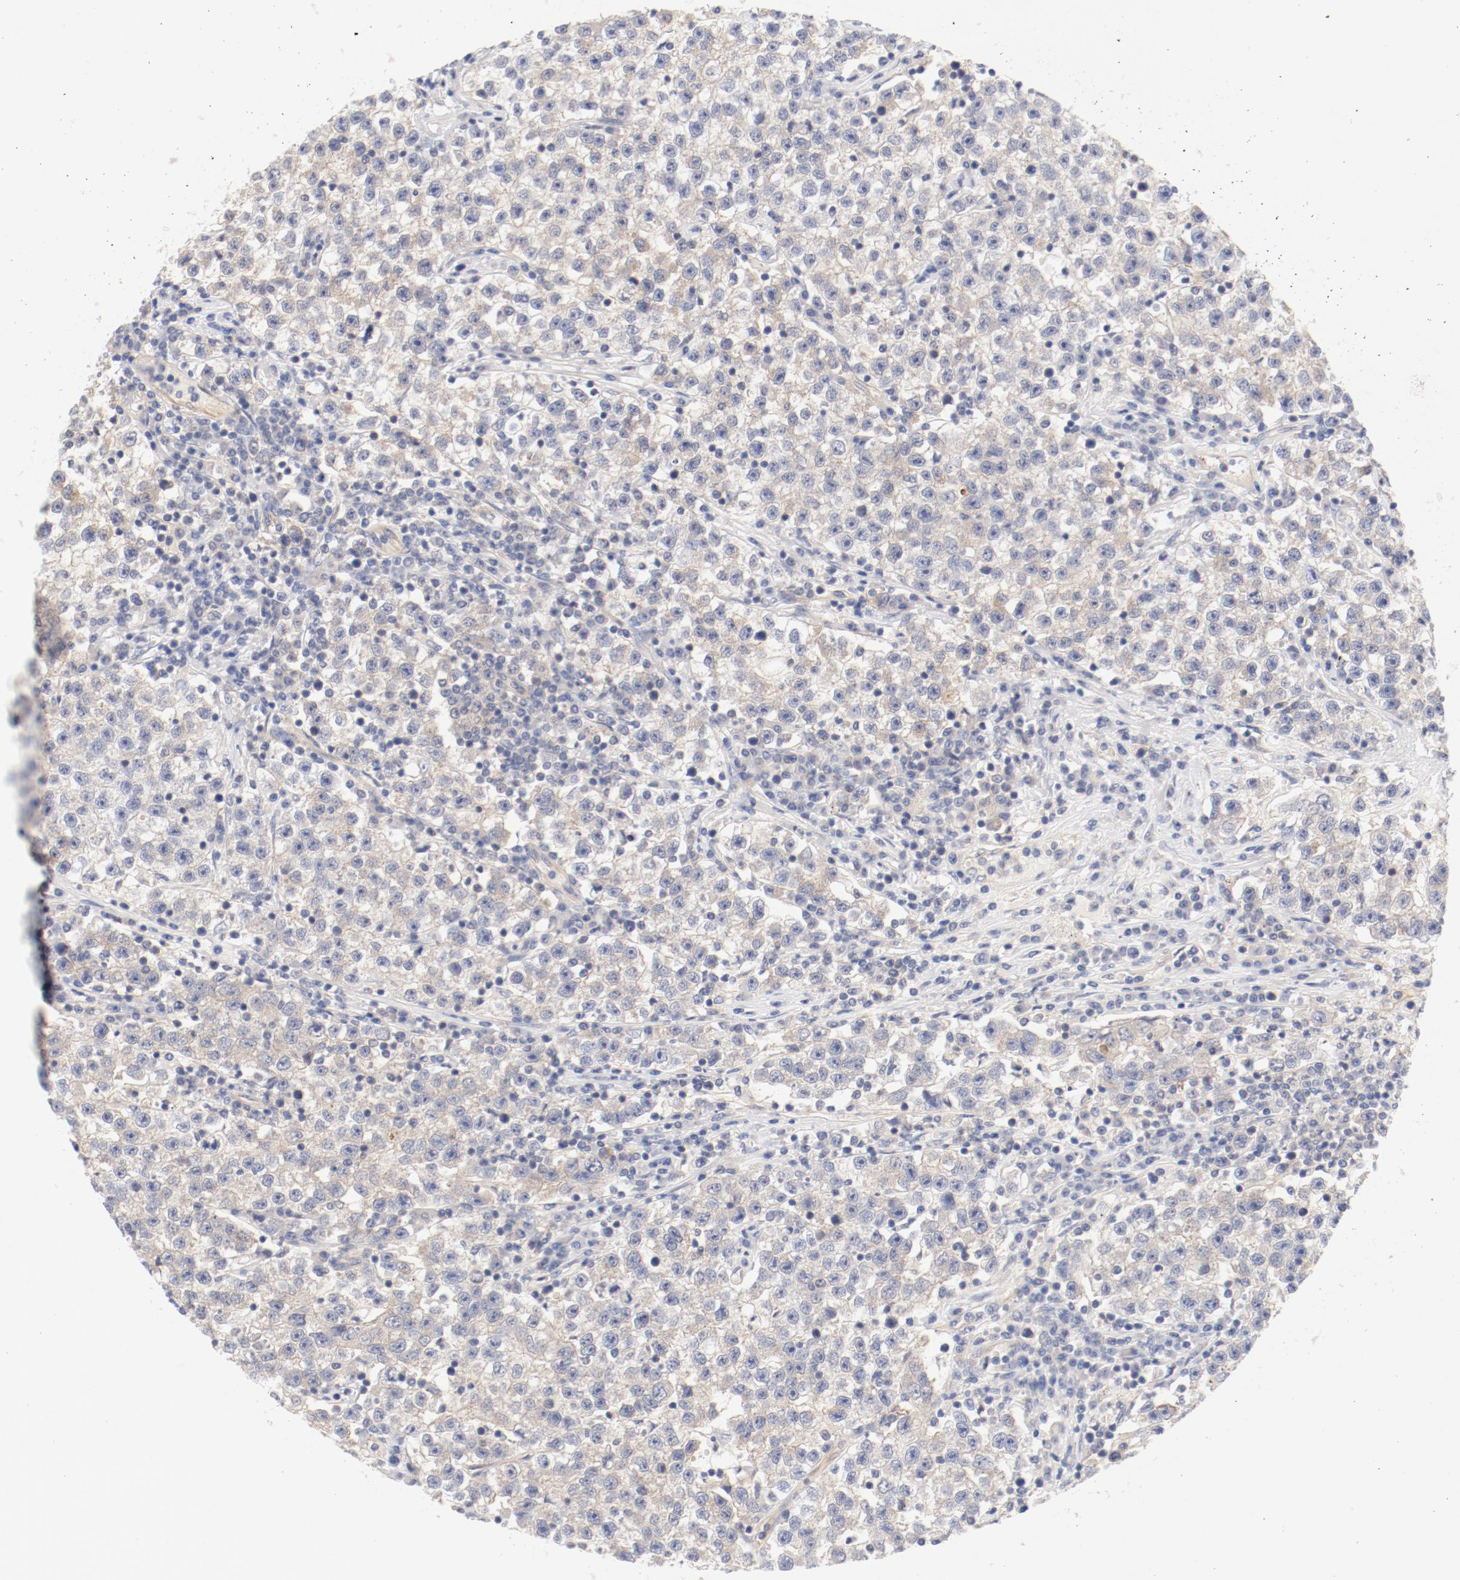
{"staining": {"intensity": "moderate", "quantity": "<25%", "location": "cytoplasmic/membranous"}, "tissue": "testis cancer", "cell_type": "Tumor cells", "image_type": "cancer", "snomed": [{"axis": "morphology", "description": "Seminoma, NOS"}, {"axis": "topography", "description": "Testis"}], "caption": "Protein staining of testis seminoma tissue displays moderate cytoplasmic/membranous staining in about <25% of tumor cells. (DAB (3,3'-diaminobenzidine) IHC, brown staining for protein, blue staining for nuclei).", "gene": "DYNC1H1", "patient": {"sex": "male", "age": 22}}